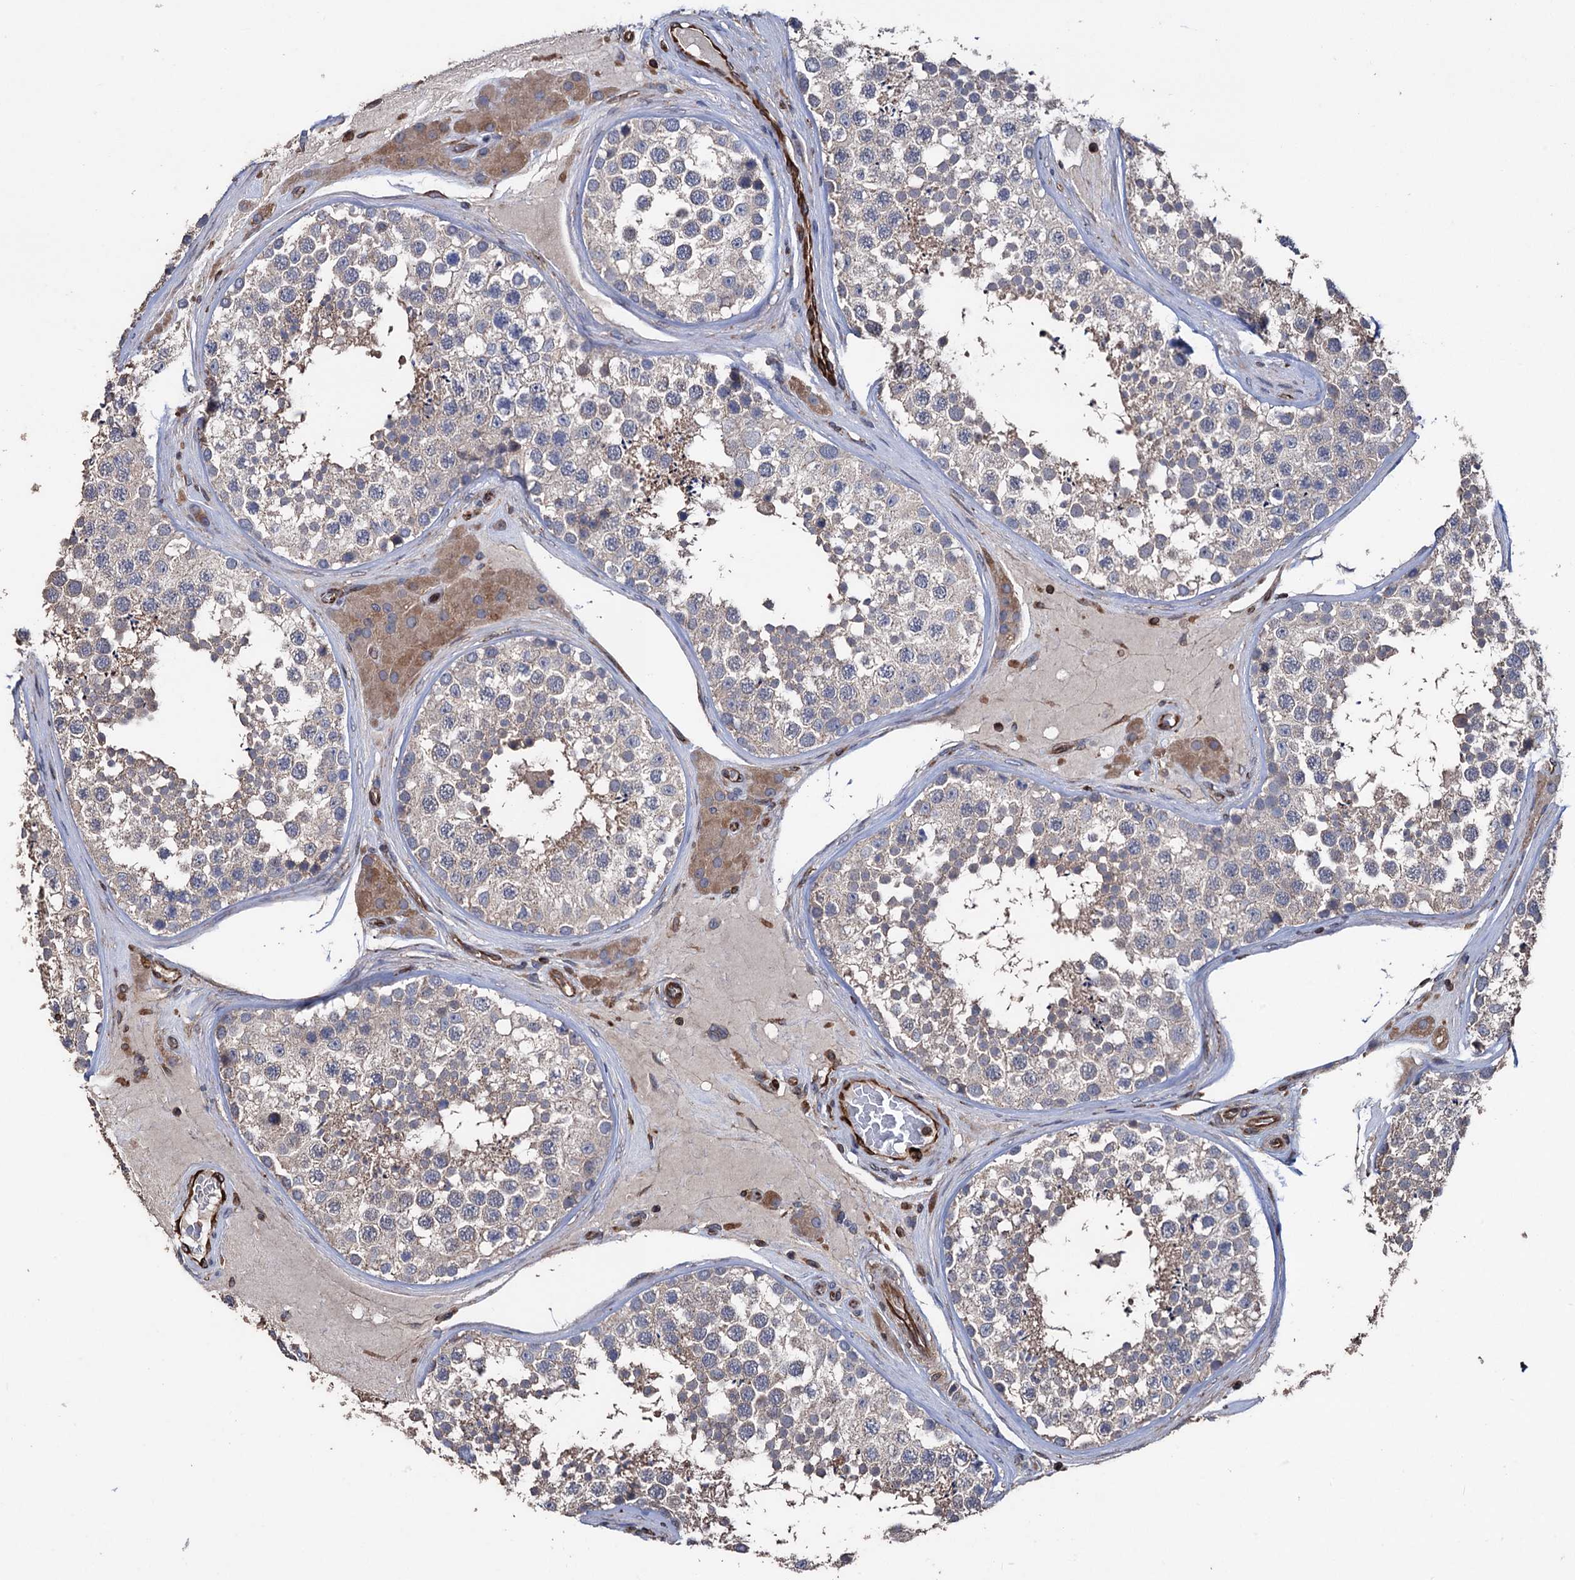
{"staining": {"intensity": "weak", "quantity": "25%-75%", "location": "cytoplasmic/membranous"}, "tissue": "testis", "cell_type": "Cells in seminiferous ducts", "image_type": "normal", "snomed": [{"axis": "morphology", "description": "Normal tissue, NOS"}, {"axis": "topography", "description": "Testis"}], "caption": "This histopathology image exhibits immunohistochemistry (IHC) staining of normal testis, with low weak cytoplasmic/membranous staining in about 25%-75% of cells in seminiferous ducts.", "gene": "STING1", "patient": {"sex": "male", "age": 46}}